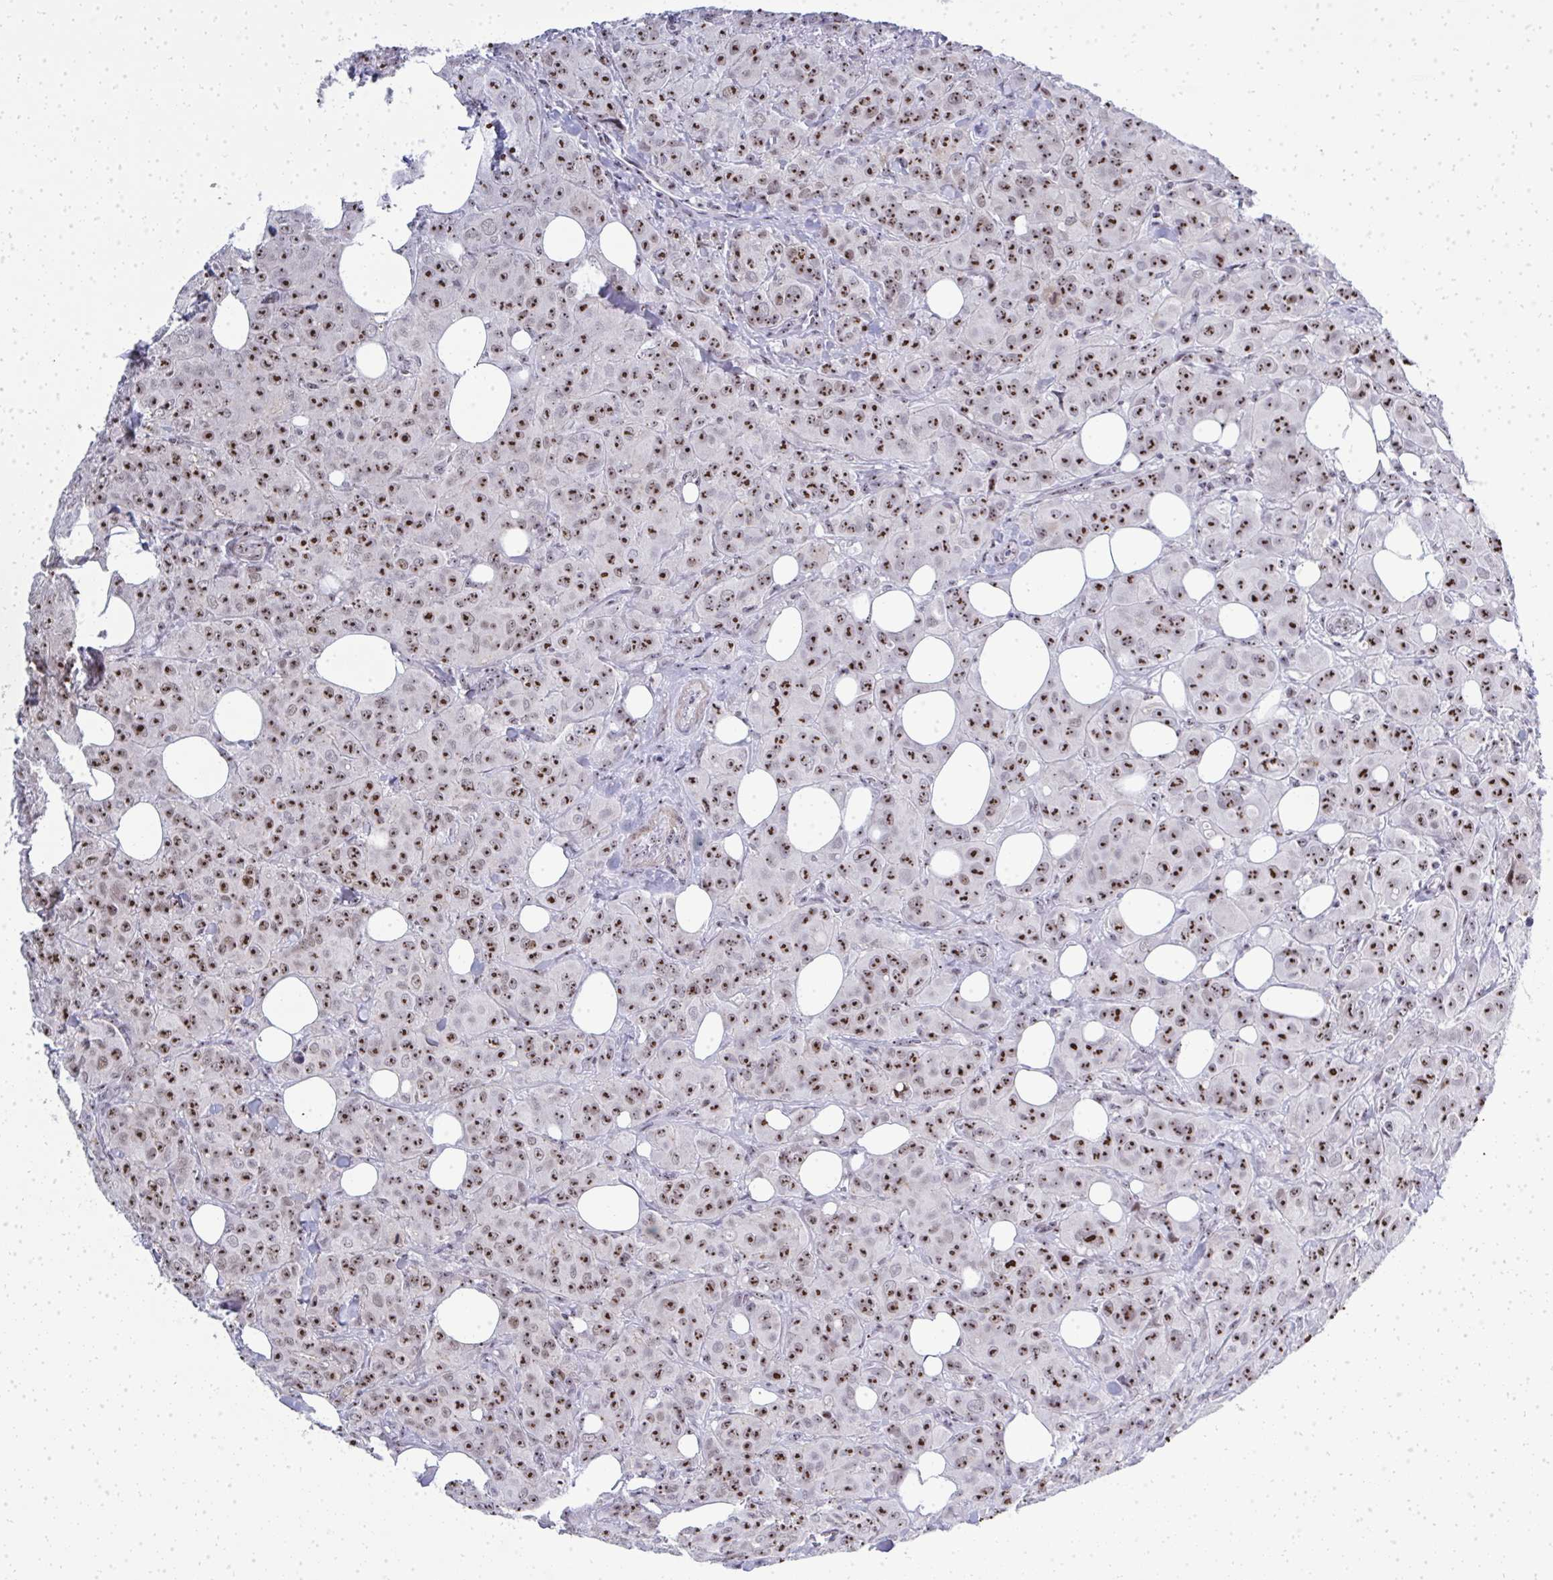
{"staining": {"intensity": "moderate", "quantity": ">75%", "location": "nuclear"}, "tissue": "breast cancer", "cell_type": "Tumor cells", "image_type": "cancer", "snomed": [{"axis": "morphology", "description": "Normal tissue, NOS"}, {"axis": "morphology", "description": "Duct carcinoma"}, {"axis": "topography", "description": "Breast"}], "caption": "DAB (3,3'-diaminobenzidine) immunohistochemical staining of breast cancer (infiltrating ductal carcinoma) shows moderate nuclear protein expression in approximately >75% of tumor cells. (DAB = brown stain, brightfield microscopy at high magnification).", "gene": "SIRT7", "patient": {"sex": "female", "age": 43}}